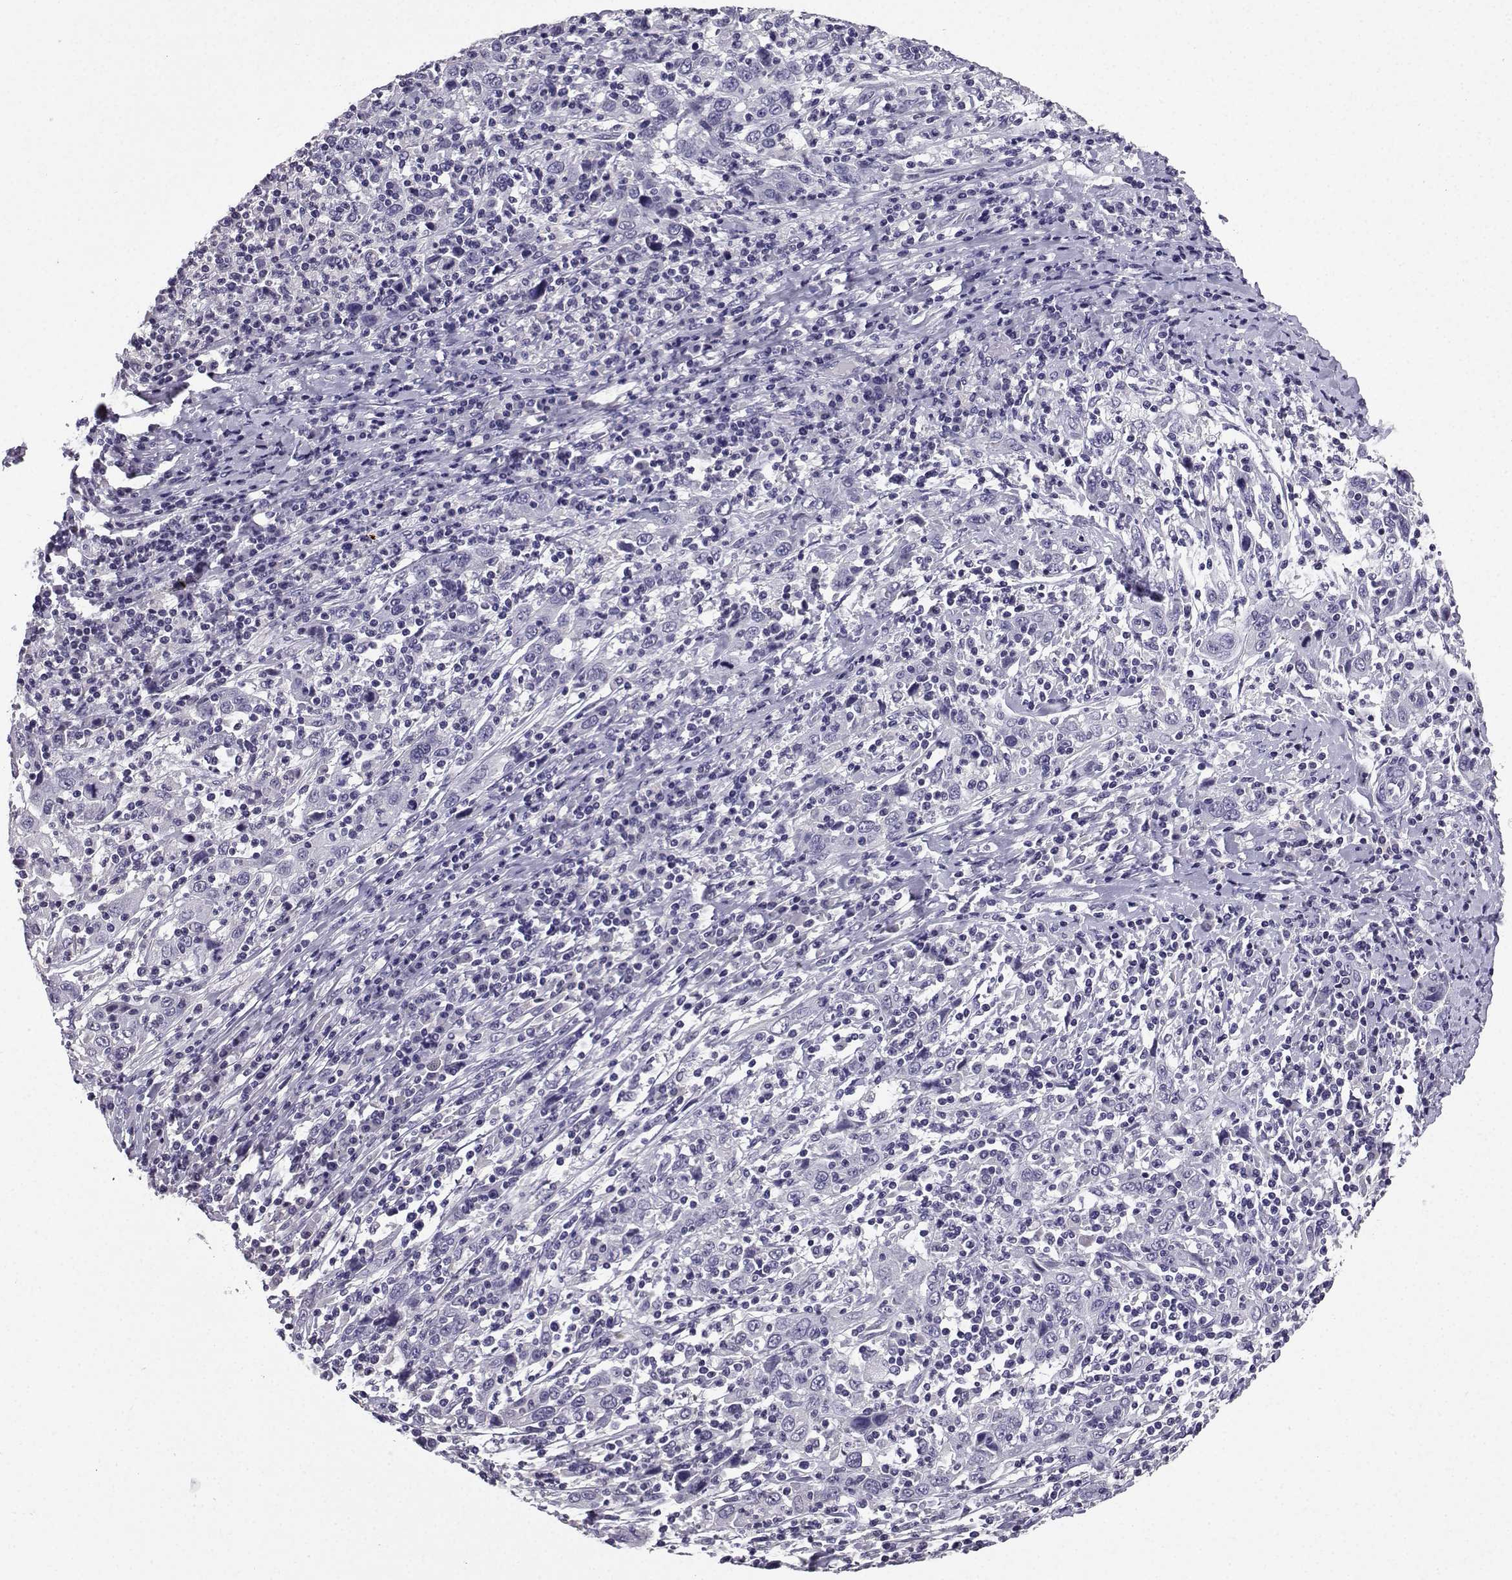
{"staining": {"intensity": "negative", "quantity": "none", "location": "none"}, "tissue": "cervical cancer", "cell_type": "Tumor cells", "image_type": "cancer", "snomed": [{"axis": "morphology", "description": "Squamous cell carcinoma, NOS"}, {"axis": "topography", "description": "Cervix"}], "caption": "An immunohistochemistry histopathology image of squamous cell carcinoma (cervical) is shown. There is no staining in tumor cells of squamous cell carcinoma (cervical).", "gene": "SPAG11B", "patient": {"sex": "female", "age": 46}}